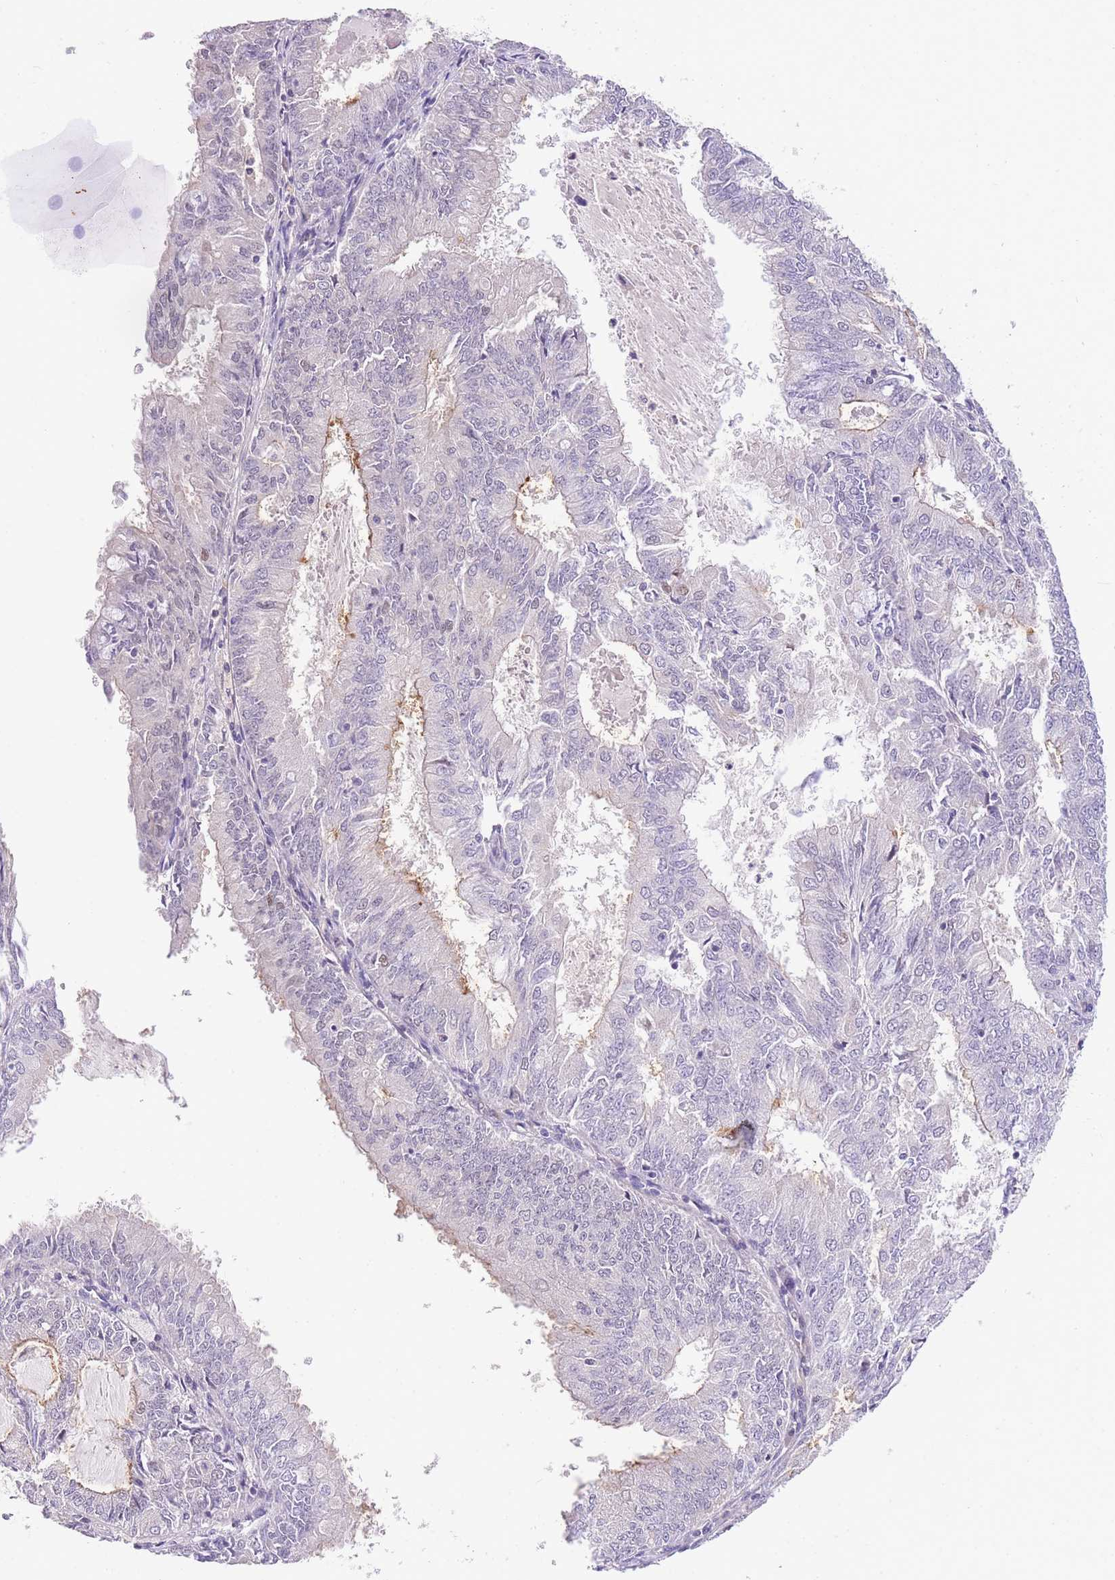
{"staining": {"intensity": "moderate", "quantity": "<25%", "location": "cytoplasmic/membranous"}, "tissue": "endometrial cancer", "cell_type": "Tumor cells", "image_type": "cancer", "snomed": [{"axis": "morphology", "description": "Adenocarcinoma, NOS"}, {"axis": "topography", "description": "Endometrium"}], "caption": "This is an image of immunohistochemistry staining of endometrial cancer (adenocarcinoma), which shows moderate expression in the cytoplasmic/membranous of tumor cells.", "gene": "SLC35F2", "patient": {"sex": "female", "age": 57}}